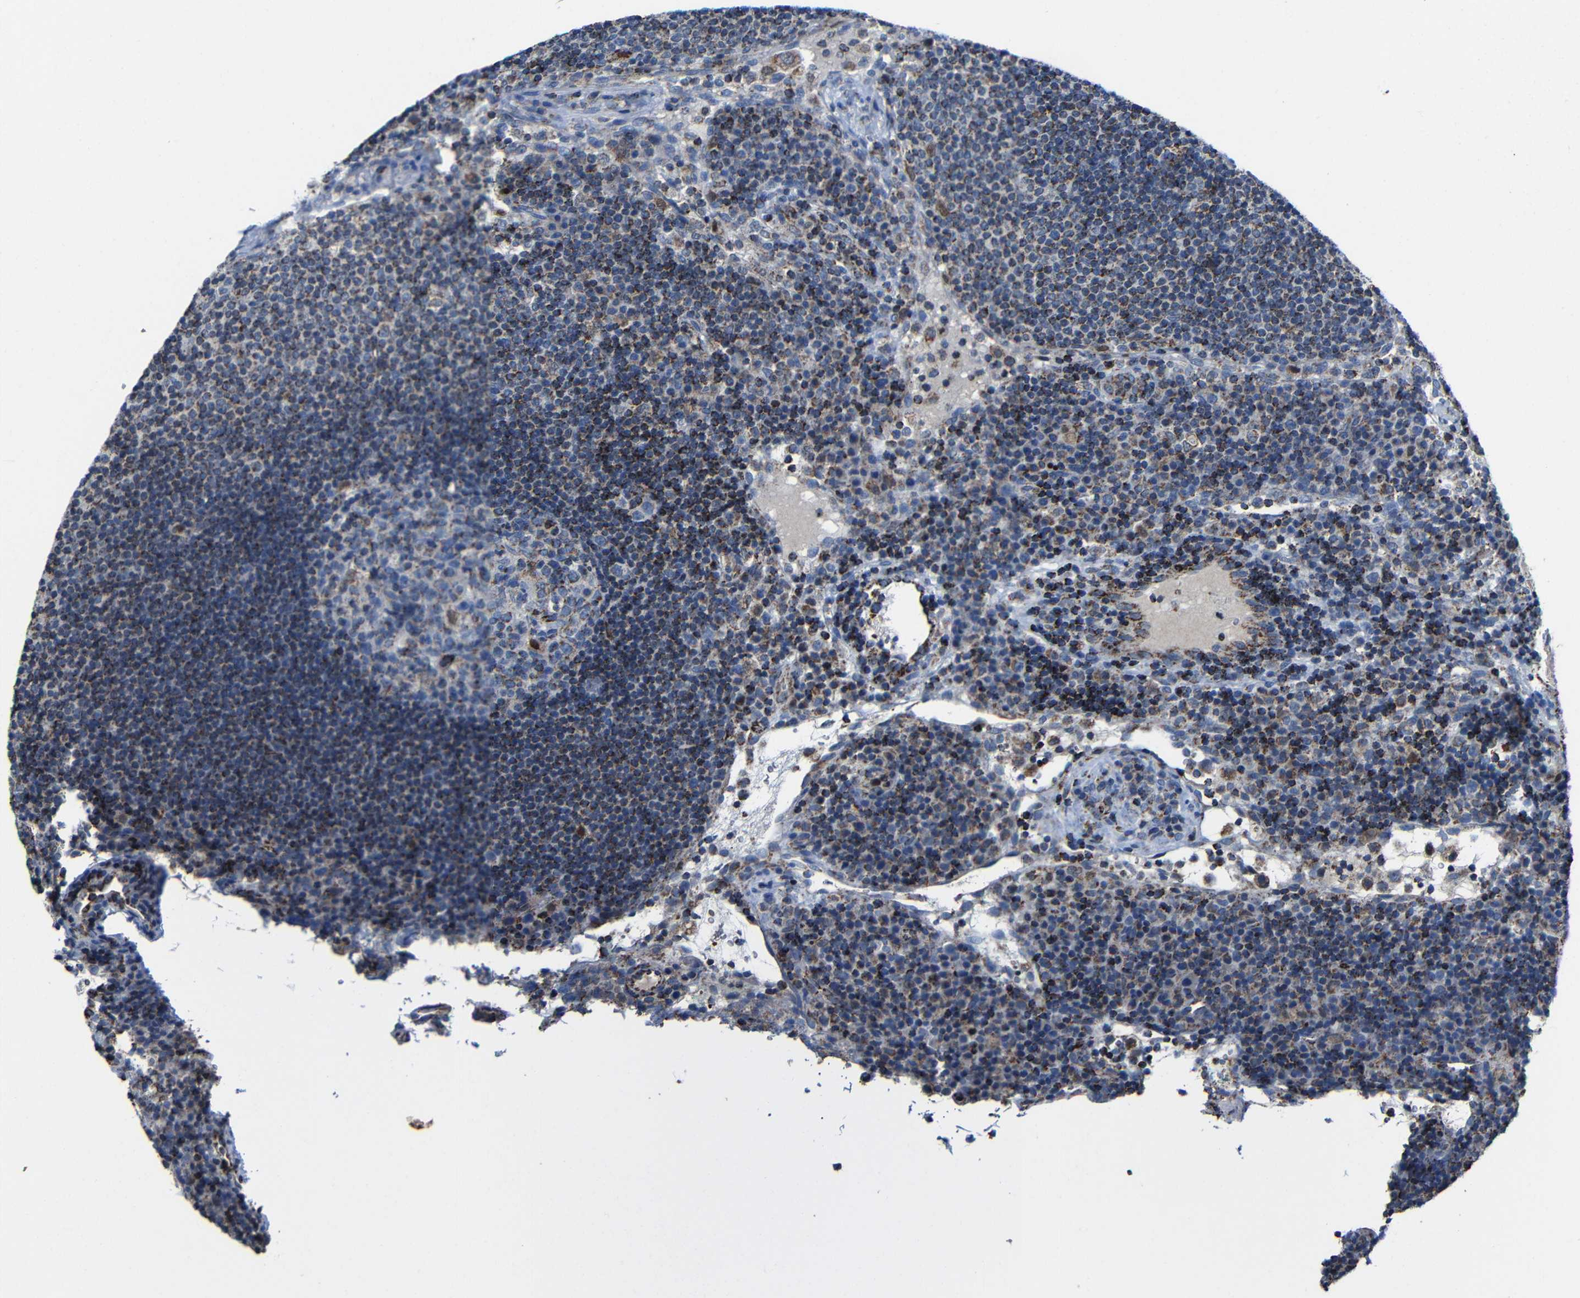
{"staining": {"intensity": "strong", "quantity": "25%-75%", "location": "cytoplasmic/membranous"}, "tissue": "lymph node", "cell_type": "Germinal center cells", "image_type": "normal", "snomed": [{"axis": "morphology", "description": "Normal tissue, NOS"}, {"axis": "topography", "description": "Lymph node"}], "caption": "A high amount of strong cytoplasmic/membranous expression is seen in approximately 25%-75% of germinal center cells in normal lymph node.", "gene": "CA5B", "patient": {"sex": "female", "age": 53}}